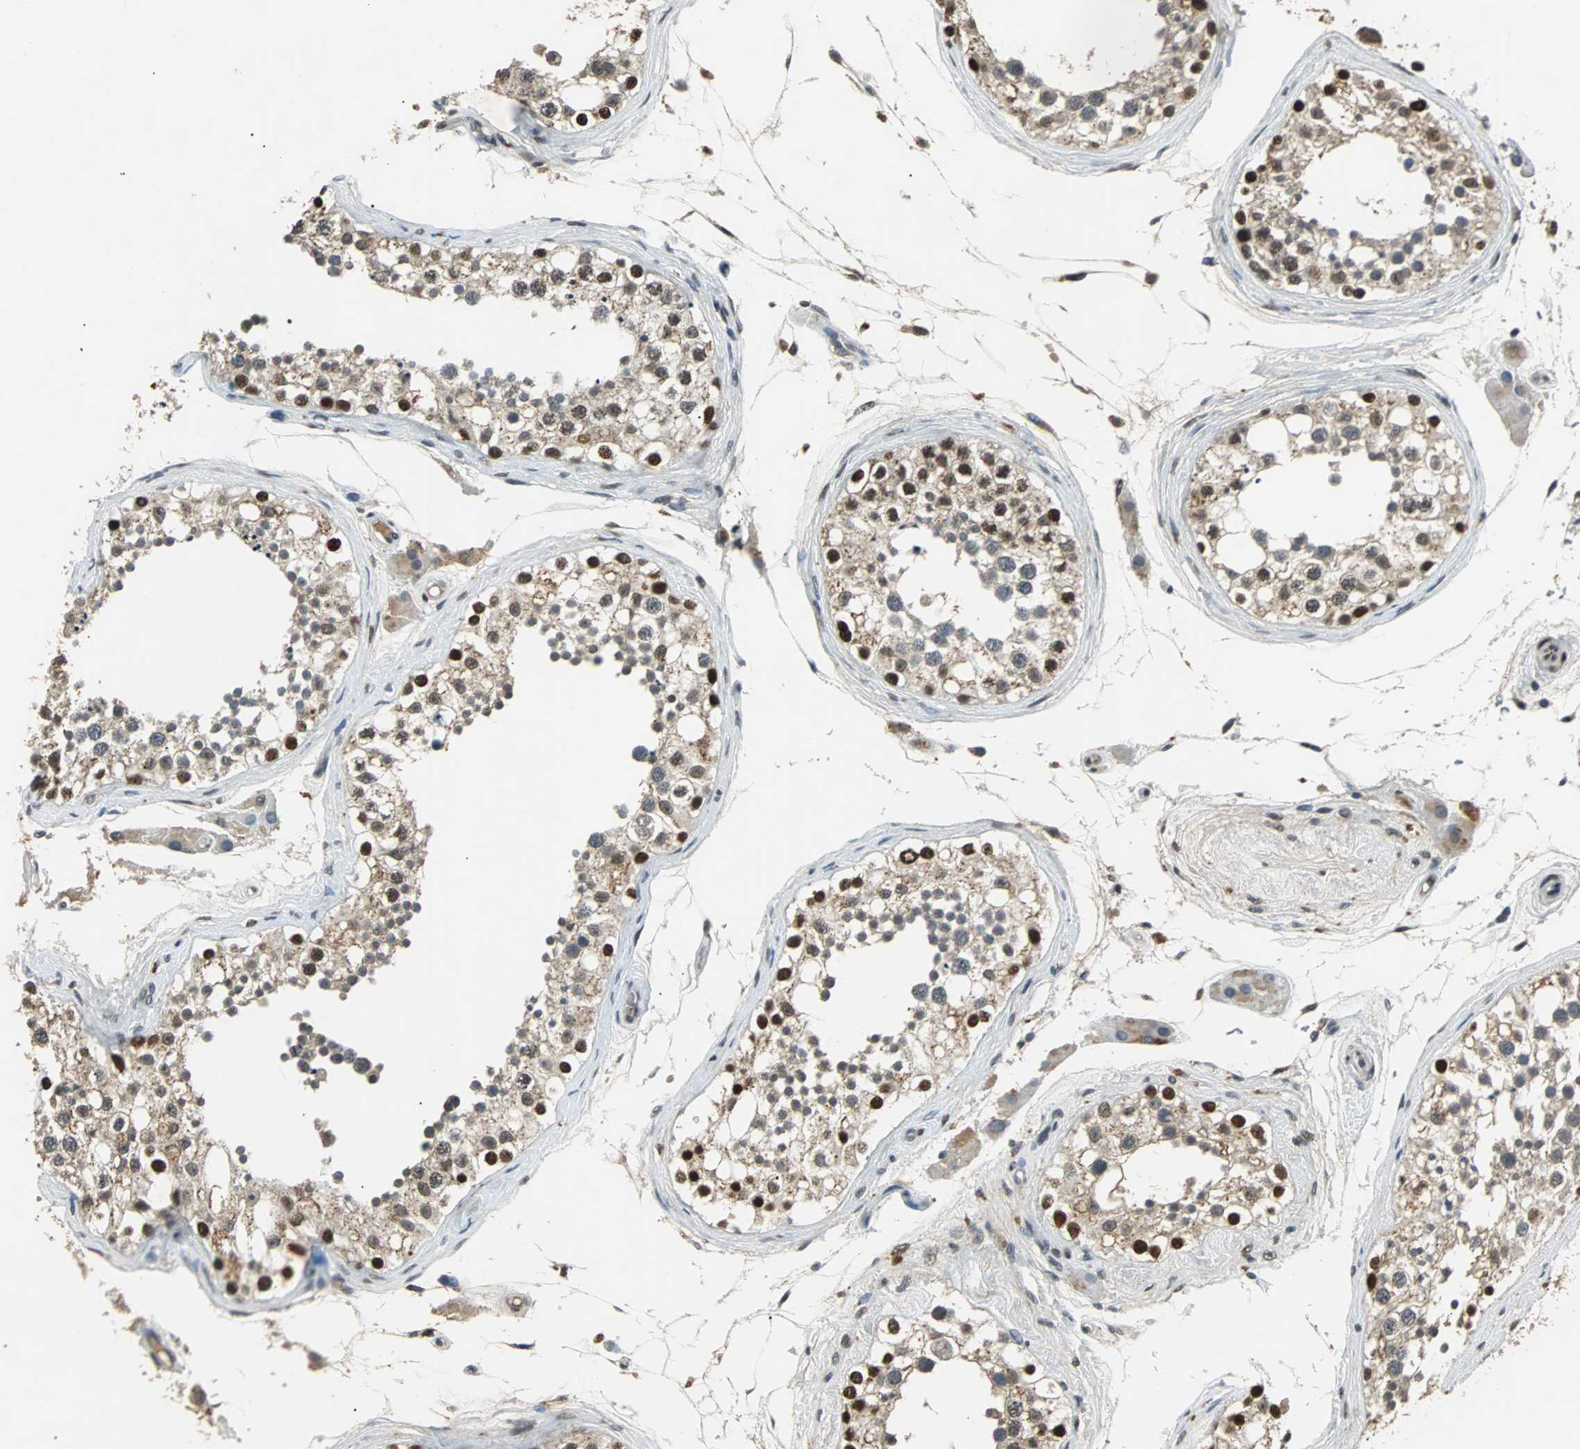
{"staining": {"intensity": "strong", "quantity": ">75%", "location": "nuclear"}, "tissue": "testis", "cell_type": "Cells in seminiferous ducts", "image_type": "normal", "snomed": [{"axis": "morphology", "description": "Normal tissue, NOS"}, {"axis": "topography", "description": "Testis"}], "caption": "Immunohistochemistry (DAB (3,3'-diaminobenzidine)) staining of unremarkable testis shows strong nuclear protein staining in approximately >75% of cells in seminiferous ducts. Using DAB (brown) and hematoxylin (blue) stains, captured at high magnification using brightfield microscopy.", "gene": "PHC1", "patient": {"sex": "male", "age": 68}}